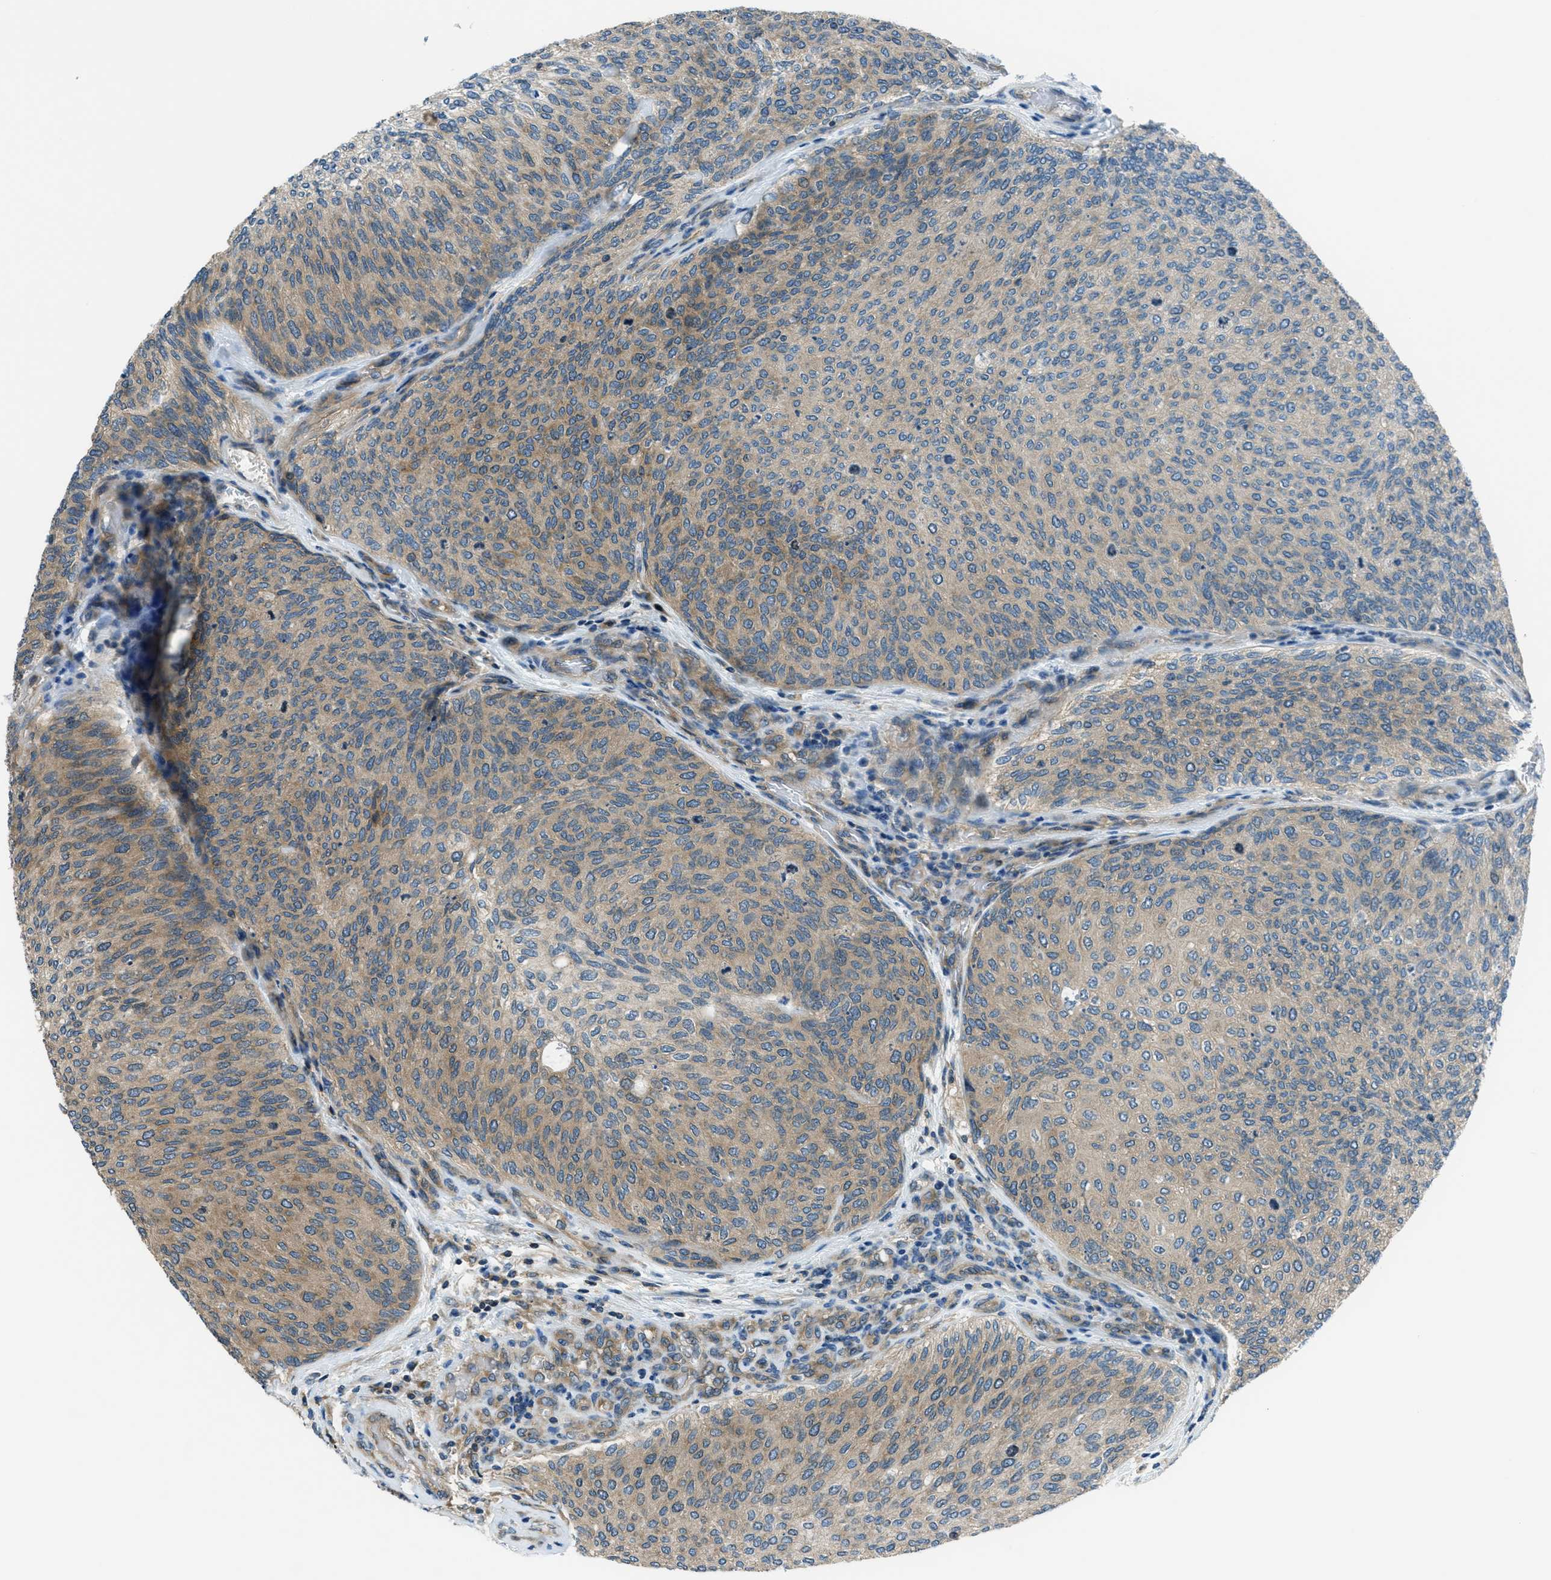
{"staining": {"intensity": "weak", "quantity": "25%-75%", "location": "cytoplasmic/membranous"}, "tissue": "urothelial cancer", "cell_type": "Tumor cells", "image_type": "cancer", "snomed": [{"axis": "morphology", "description": "Urothelial carcinoma, Low grade"}, {"axis": "topography", "description": "Urinary bladder"}], "caption": "Low-grade urothelial carcinoma tissue reveals weak cytoplasmic/membranous expression in approximately 25%-75% of tumor cells The staining is performed using DAB brown chromogen to label protein expression. The nuclei are counter-stained blue using hematoxylin.", "gene": "ARFGAP2", "patient": {"sex": "female", "age": 79}}